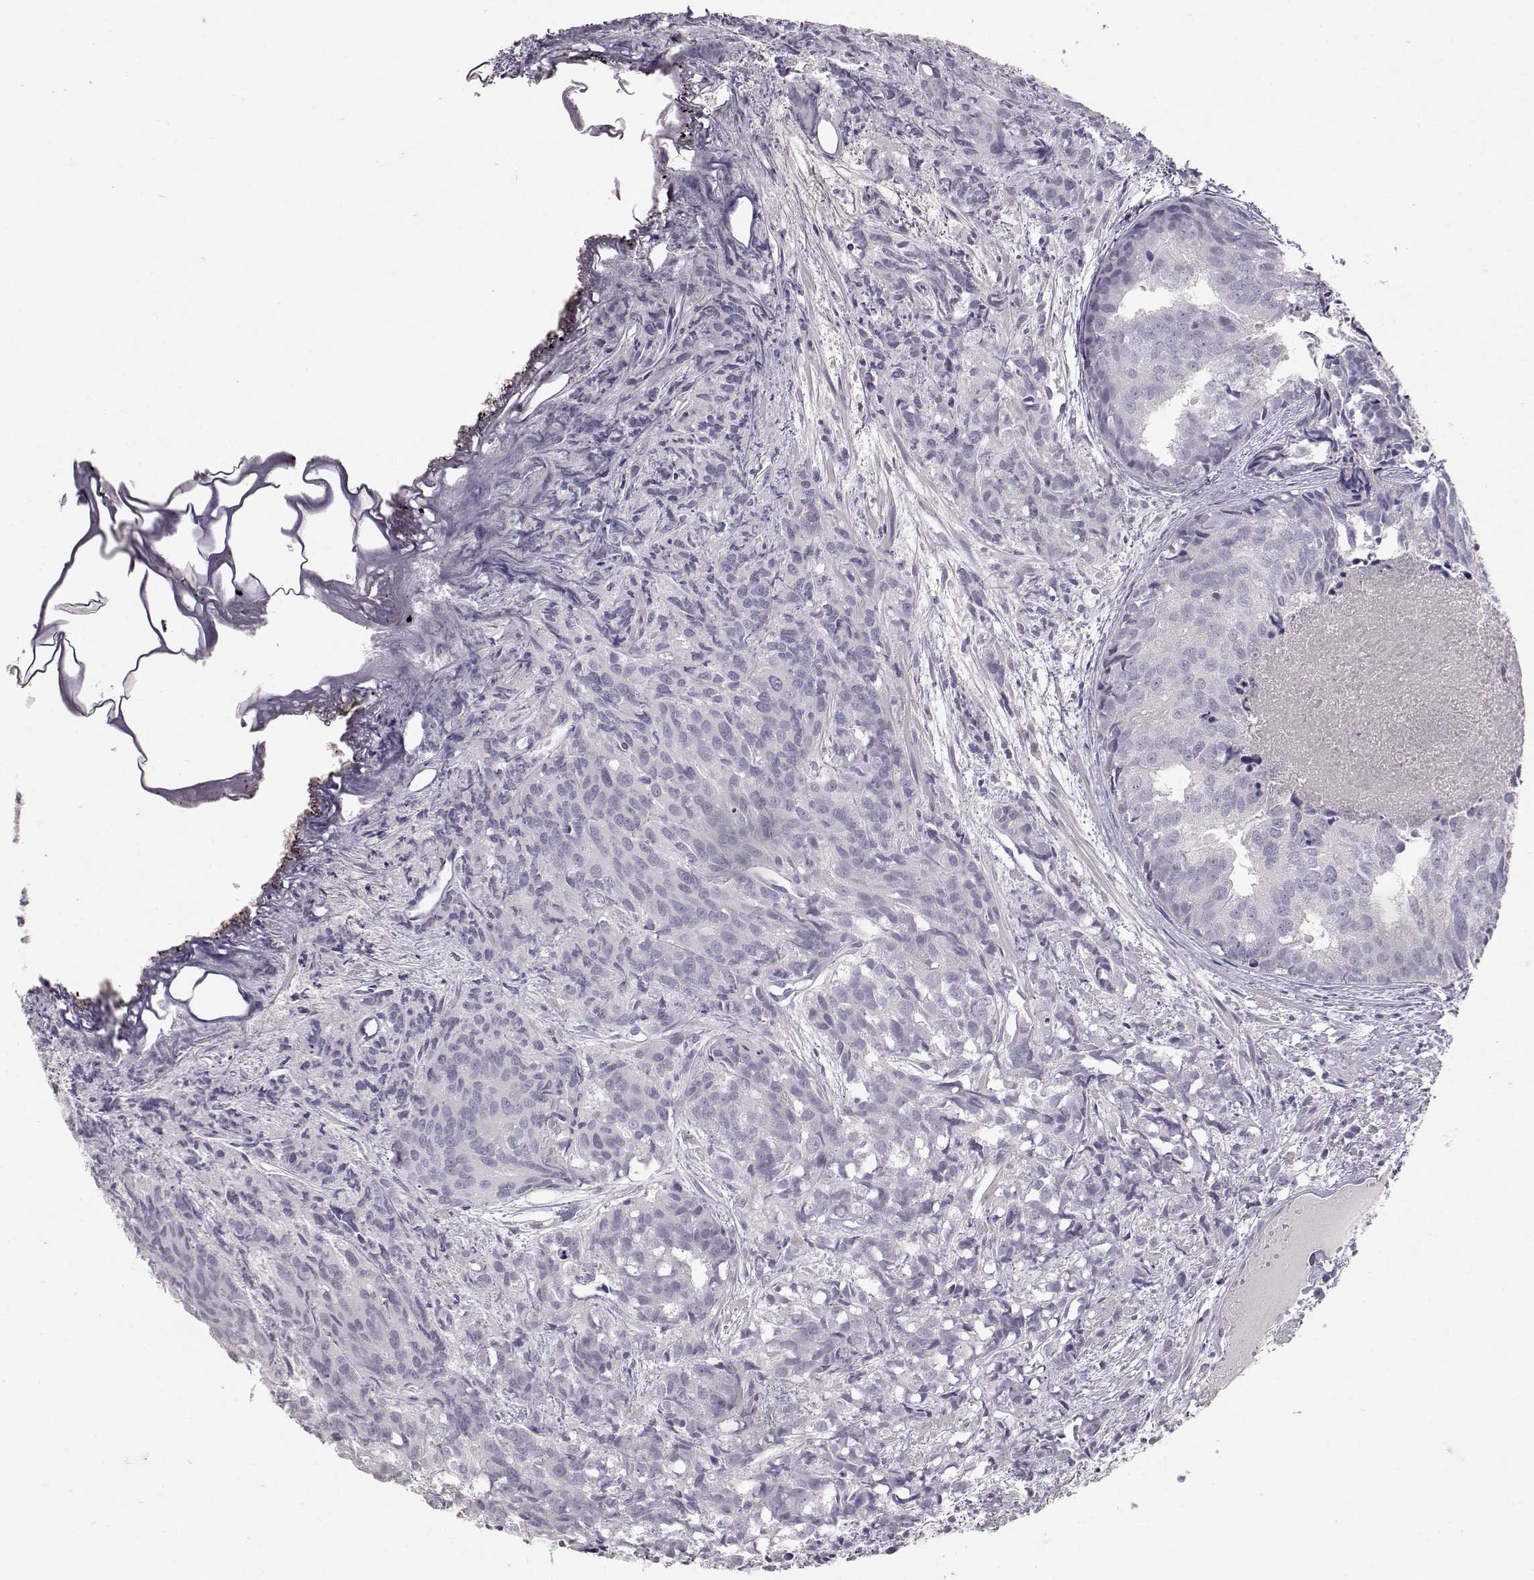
{"staining": {"intensity": "negative", "quantity": "none", "location": "none"}, "tissue": "prostate cancer", "cell_type": "Tumor cells", "image_type": "cancer", "snomed": [{"axis": "morphology", "description": "Adenocarcinoma, High grade"}, {"axis": "topography", "description": "Prostate"}], "caption": "Prostate cancer (adenocarcinoma (high-grade)) was stained to show a protein in brown. There is no significant expression in tumor cells.", "gene": "TPH2", "patient": {"sex": "male", "age": 58}}